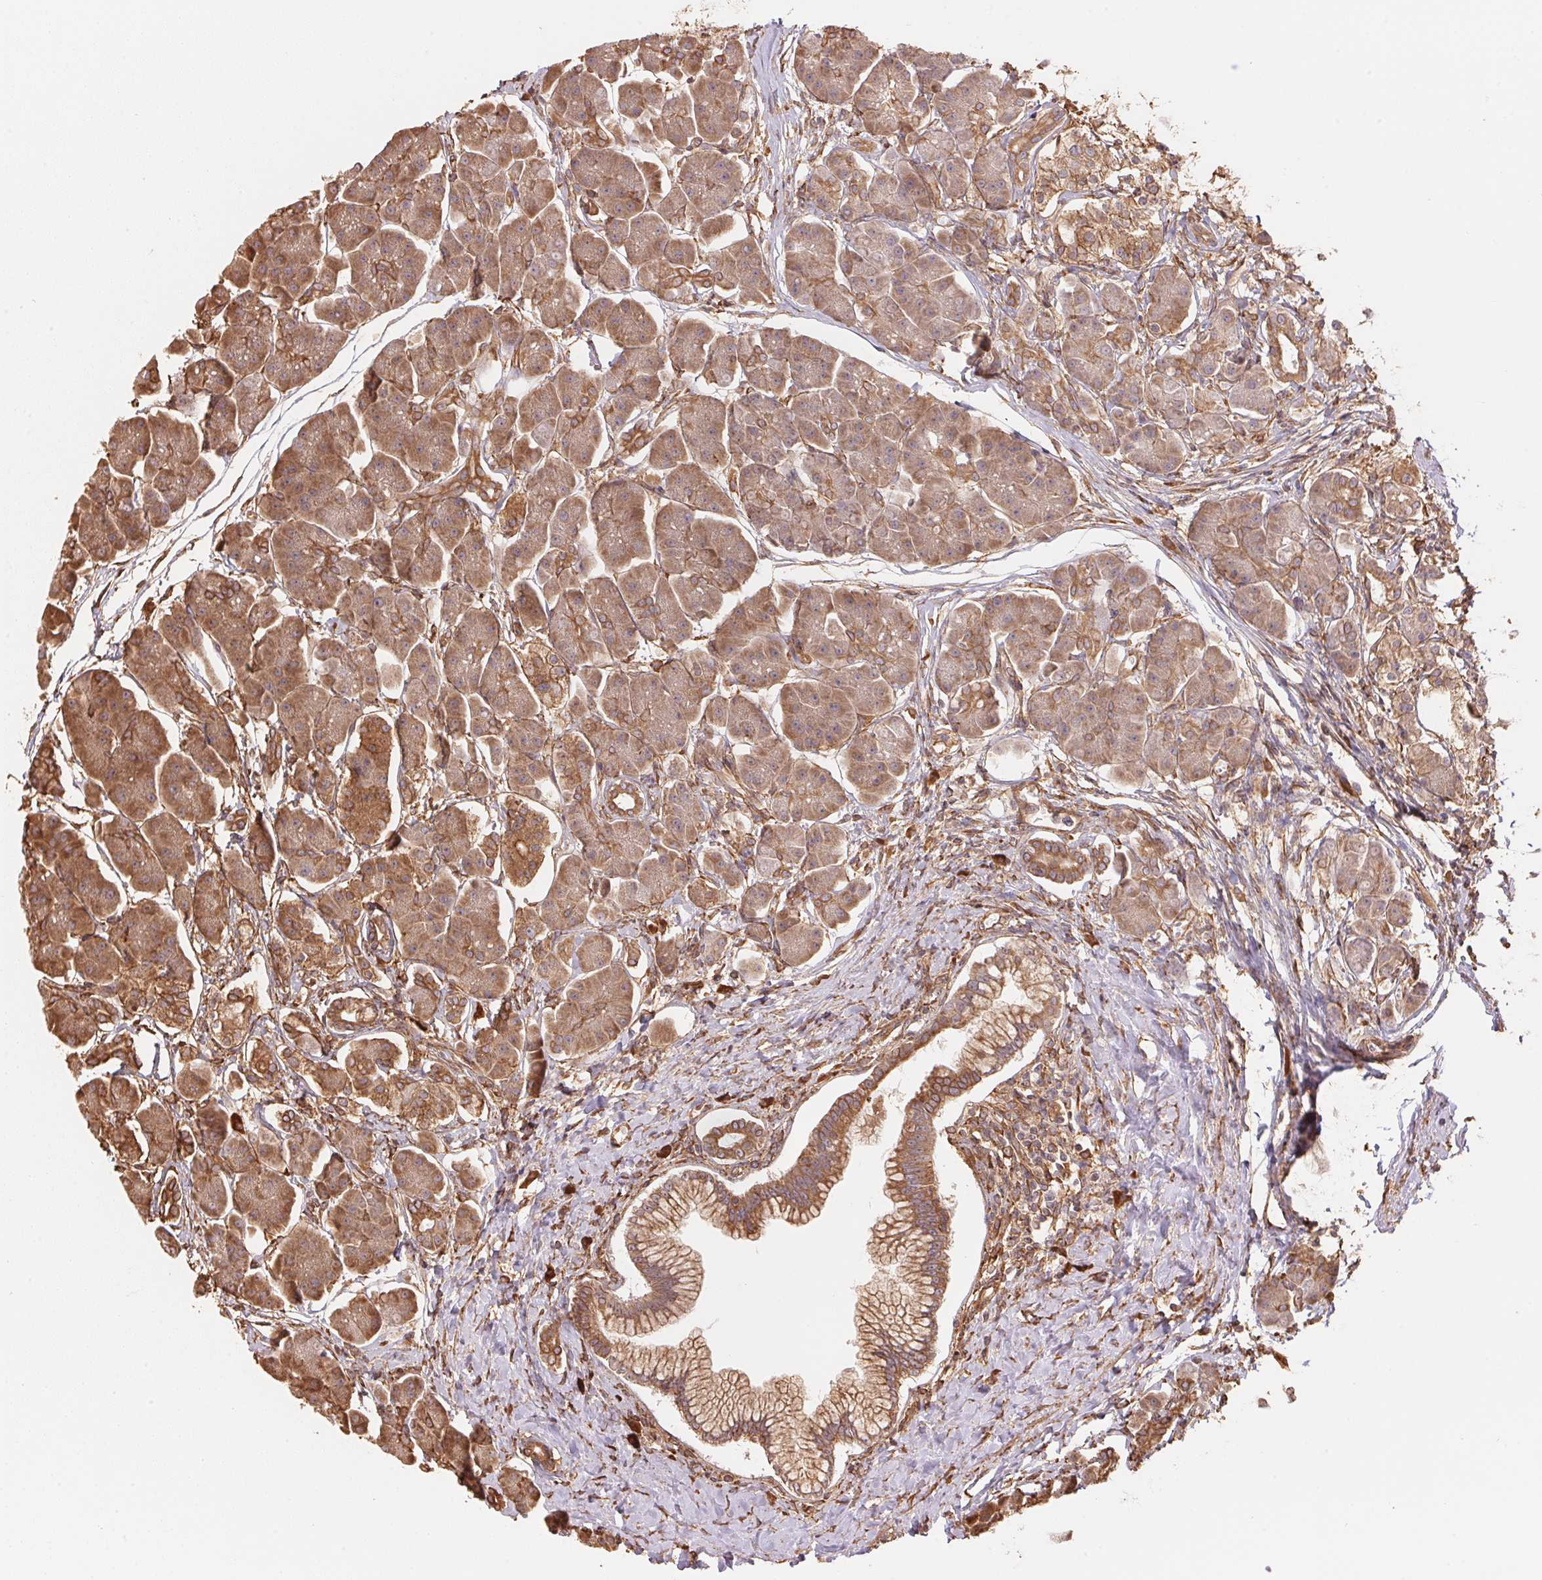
{"staining": {"intensity": "weak", "quantity": "25%-75%", "location": "cytoplasmic/membranous"}, "tissue": "pancreas", "cell_type": "Exocrine glandular cells", "image_type": "normal", "snomed": [{"axis": "morphology", "description": "Normal tissue, NOS"}, {"axis": "topography", "description": "Adipose tissue"}, {"axis": "topography", "description": "Pancreas"}, {"axis": "topography", "description": "Peripheral nerve tissue"}], "caption": "The image exhibits immunohistochemical staining of benign pancreas. There is weak cytoplasmic/membranous staining is present in about 25%-75% of exocrine glandular cells. (DAB (3,3'-diaminobenzidine) = brown stain, brightfield microscopy at high magnification).", "gene": "C6orf163", "patient": {"sex": "female", "age": 58}}